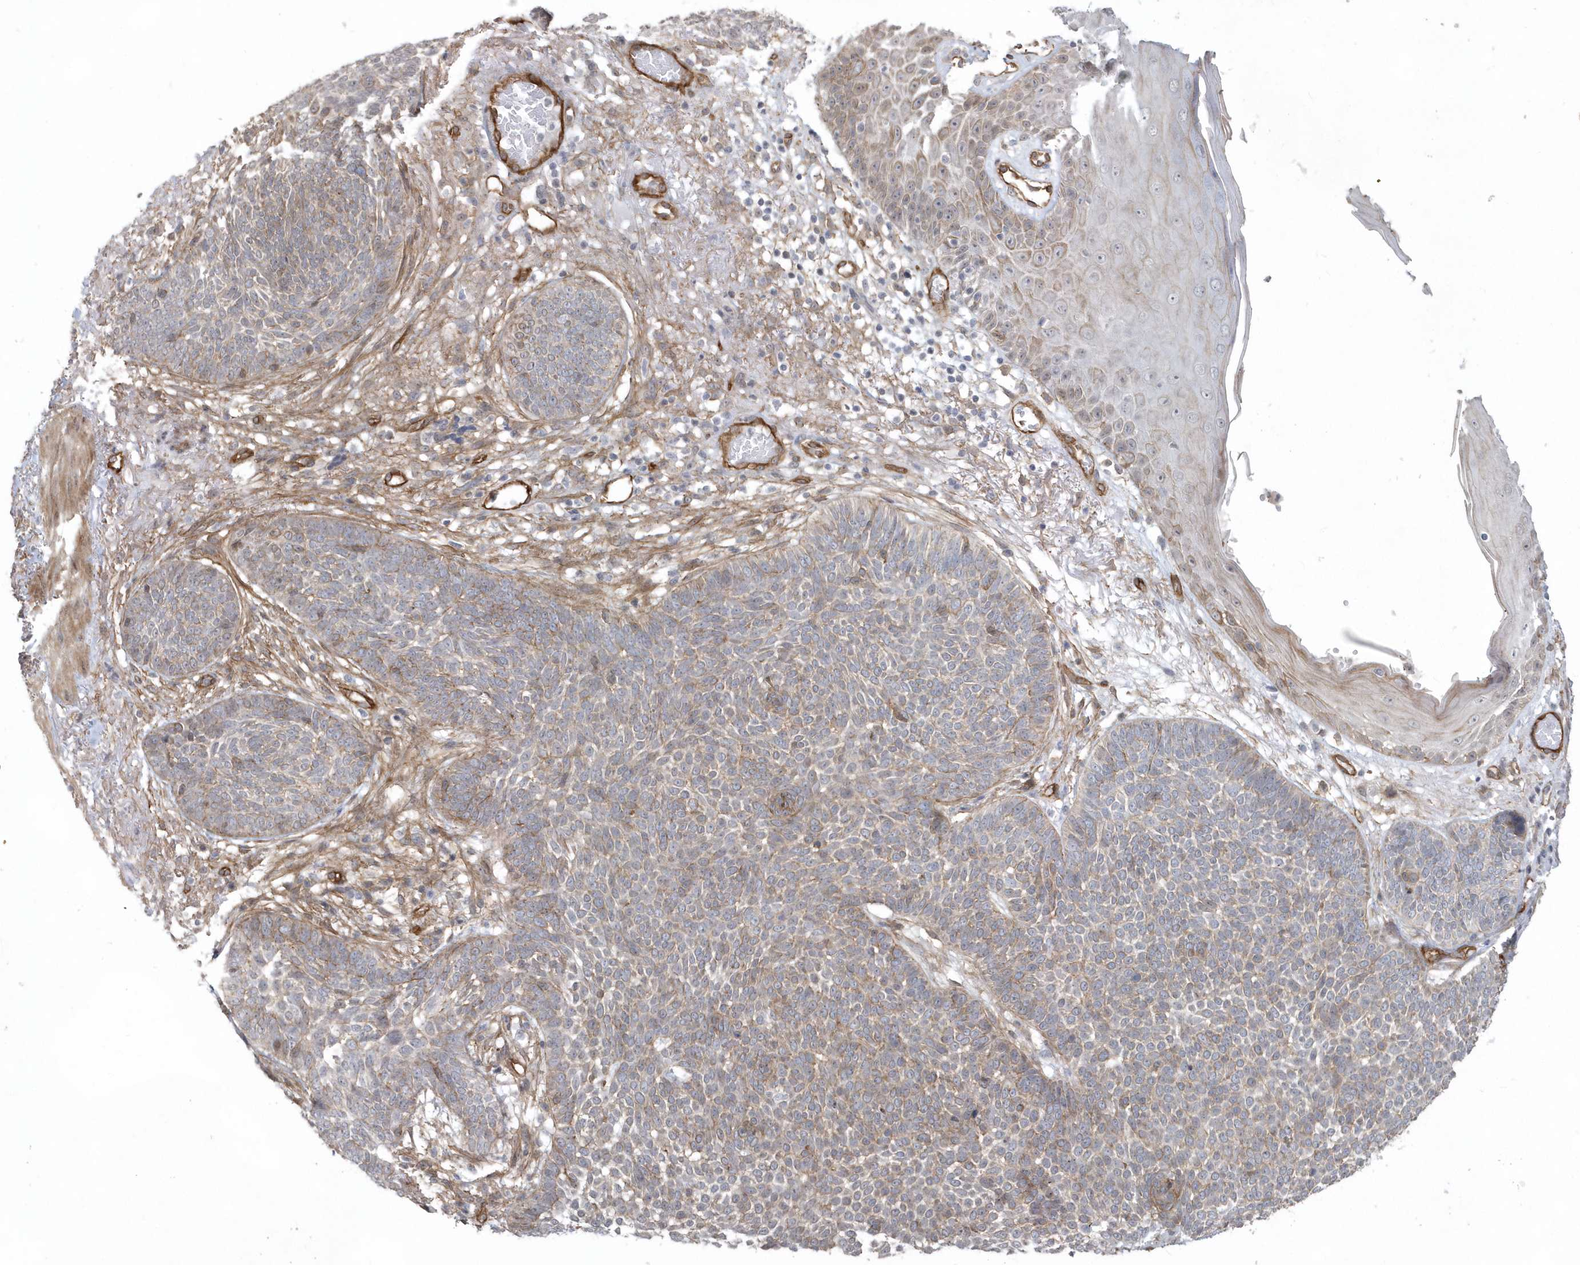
{"staining": {"intensity": "moderate", "quantity": "25%-75%", "location": "cytoplasmic/membranous"}, "tissue": "skin cancer", "cell_type": "Tumor cells", "image_type": "cancer", "snomed": [{"axis": "morphology", "description": "Normal tissue, NOS"}, {"axis": "morphology", "description": "Basal cell carcinoma"}, {"axis": "topography", "description": "Skin"}], "caption": "Protein staining of skin cancer tissue shows moderate cytoplasmic/membranous staining in approximately 25%-75% of tumor cells.", "gene": "RAI14", "patient": {"sex": "male", "age": 64}}